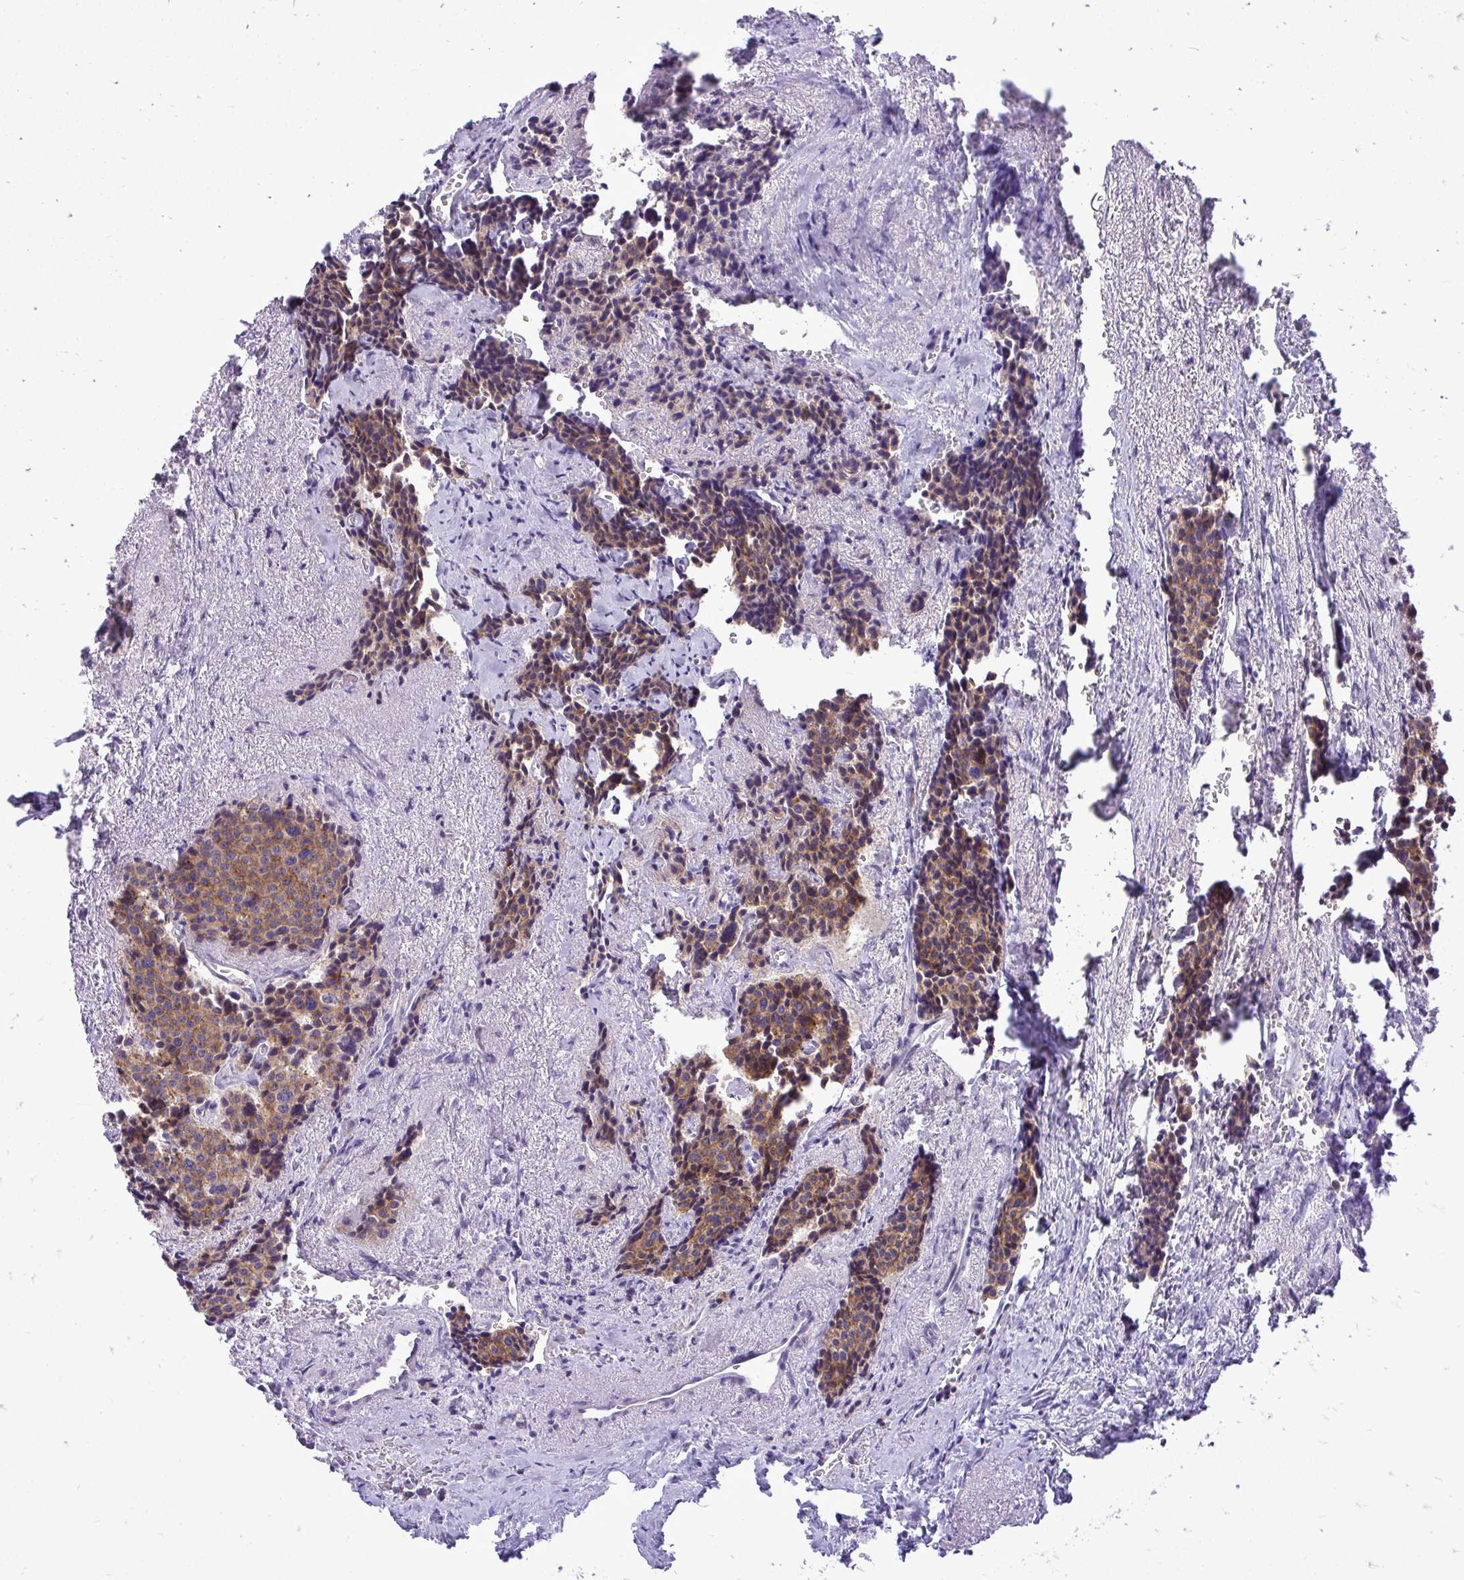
{"staining": {"intensity": "moderate", "quantity": "25%-75%", "location": "cytoplasmic/membranous"}, "tissue": "carcinoid", "cell_type": "Tumor cells", "image_type": "cancer", "snomed": [{"axis": "morphology", "description": "Carcinoid, malignant, NOS"}, {"axis": "topography", "description": "Small intestine"}], "caption": "Immunohistochemical staining of human carcinoid (malignant) exhibits medium levels of moderate cytoplasmic/membranous positivity in about 25%-75% of tumor cells. (brown staining indicates protein expression, while blue staining denotes nuclei).", "gene": "SPTBN2", "patient": {"sex": "male", "age": 73}}